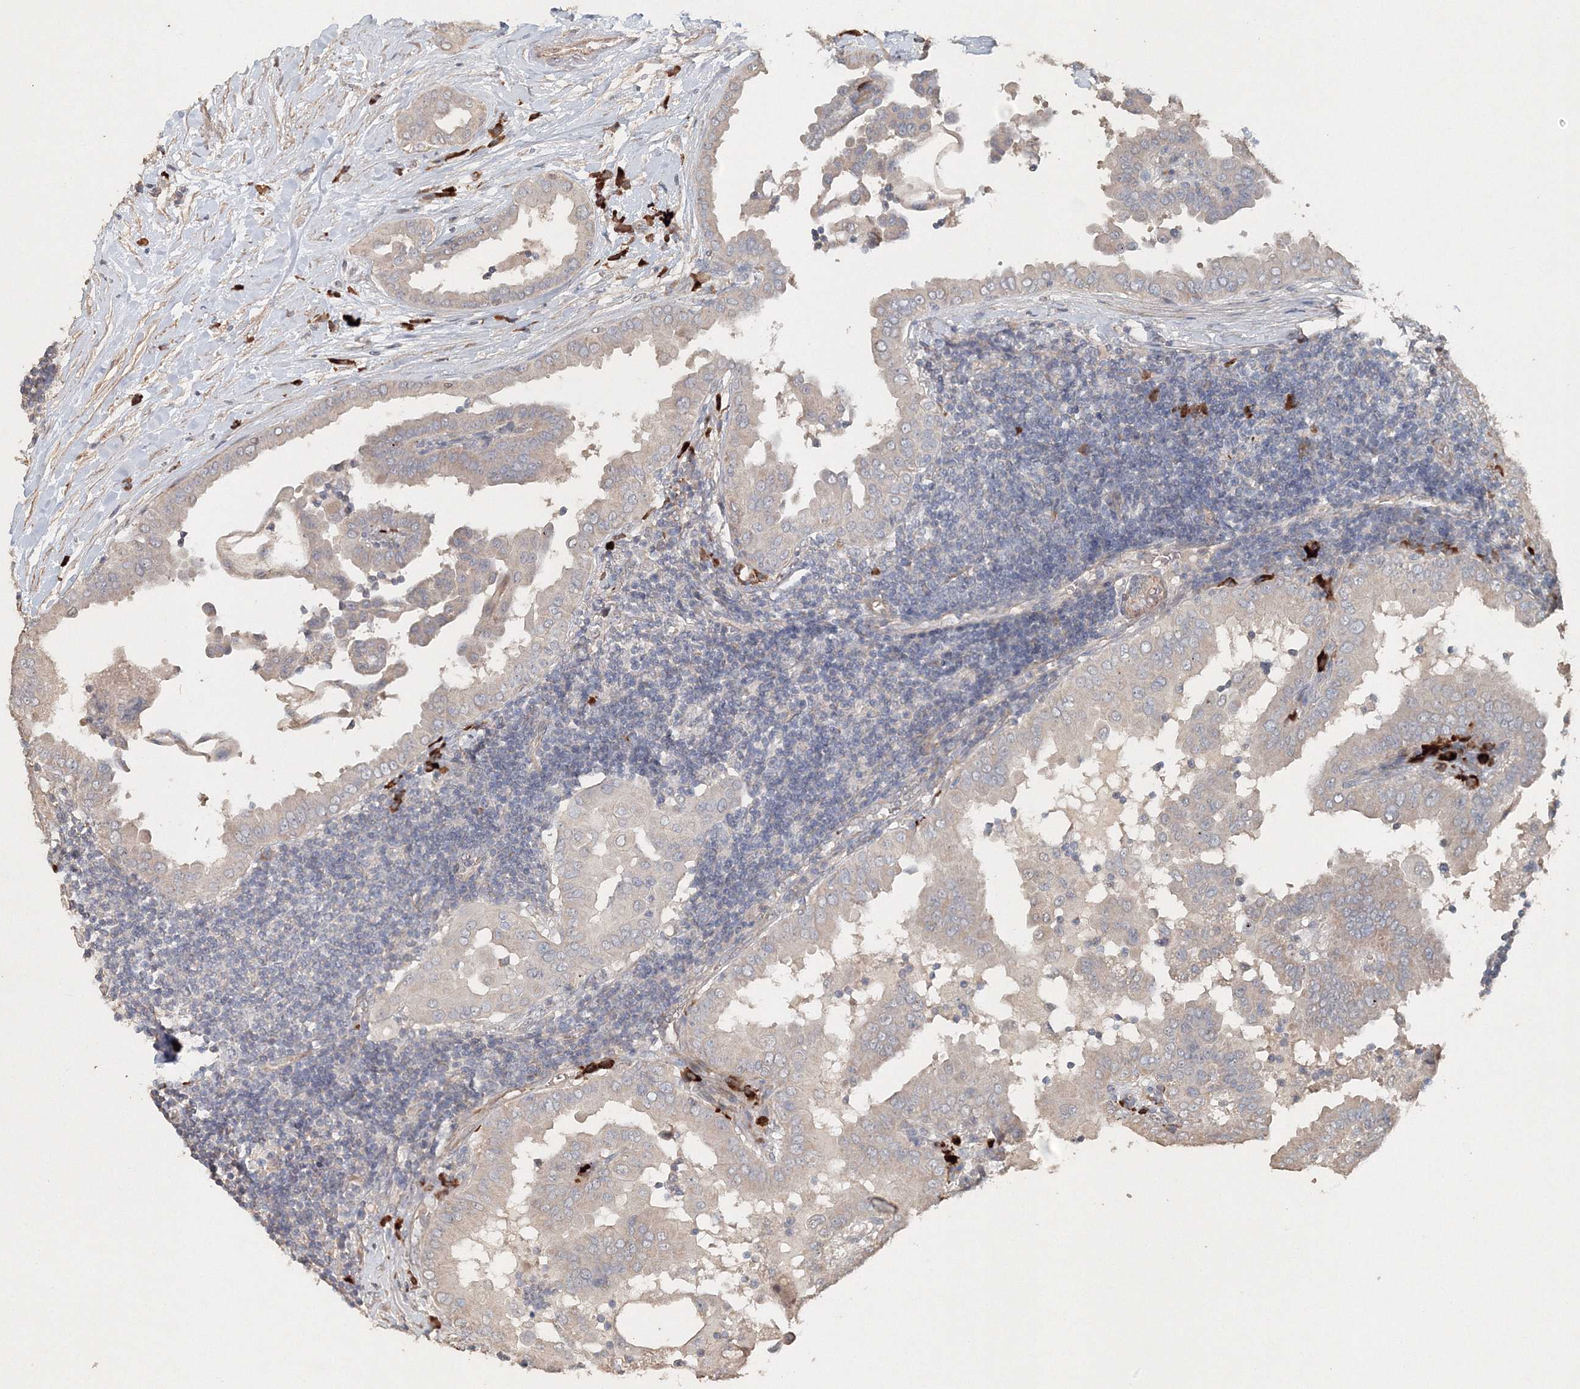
{"staining": {"intensity": "weak", "quantity": "25%-75%", "location": "cytoplasmic/membranous"}, "tissue": "thyroid cancer", "cell_type": "Tumor cells", "image_type": "cancer", "snomed": [{"axis": "morphology", "description": "Papillary adenocarcinoma, NOS"}, {"axis": "topography", "description": "Thyroid gland"}], "caption": "Thyroid cancer (papillary adenocarcinoma) stained with a protein marker reveals weak staining in tumor cells.", "gene": "NALF2", "patient": {"sex": "male", "age": 33}}